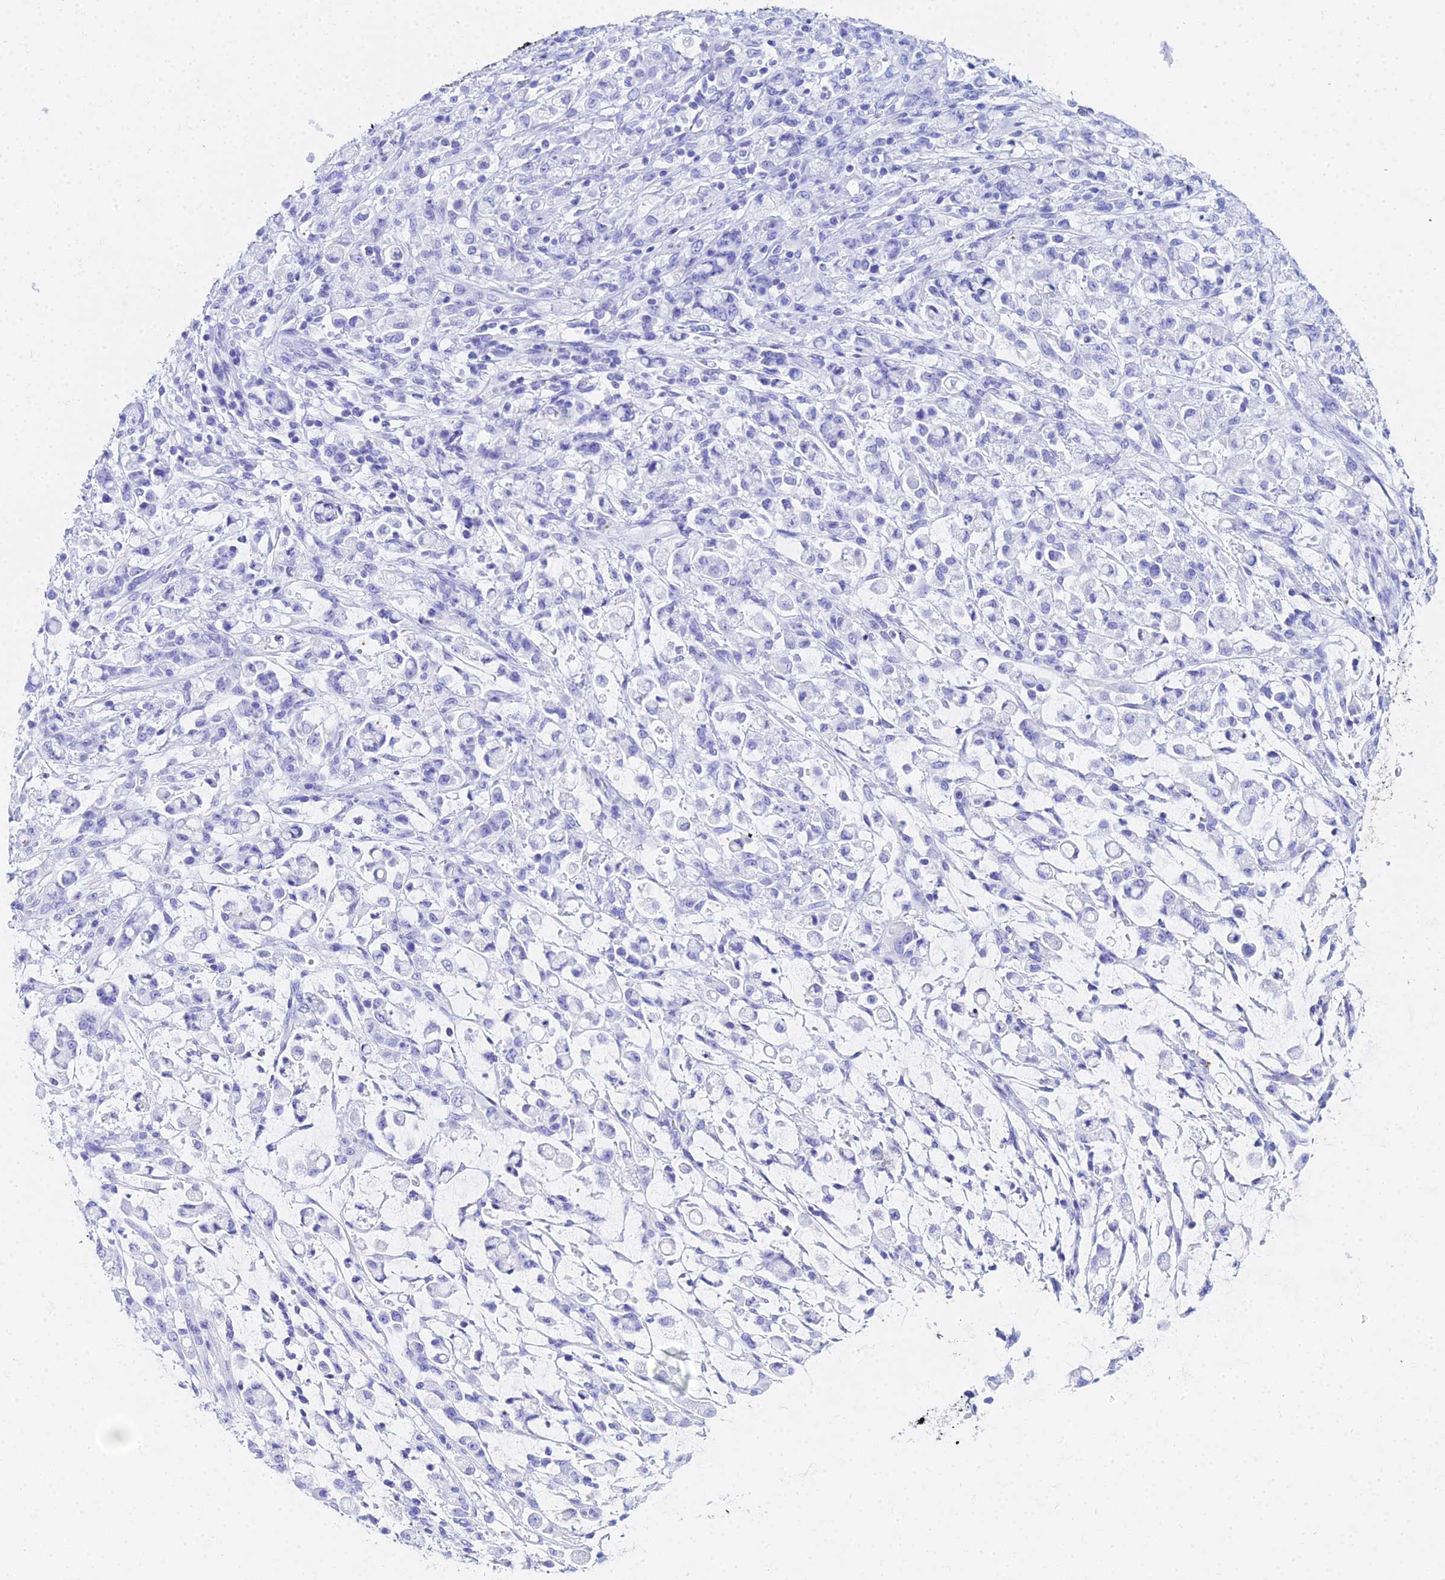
{"staining": {"intensity": "negative", "quantity": "none", "location": "none"}, "tissue": "stomach cancer", "cell_type": "Tumor cells", "image_type": "cancer", "snomed": [{"axis": "morphology", "description": "Adenocarcinoma, NOS"}, {"axis": "topography", "description": "Stomach"}], "caption": "Tumor cells show no significant expression in adenocarcinoma (stomach).", "gene": "CELA3A", "patient": {"sex": "female", "age": 60}}